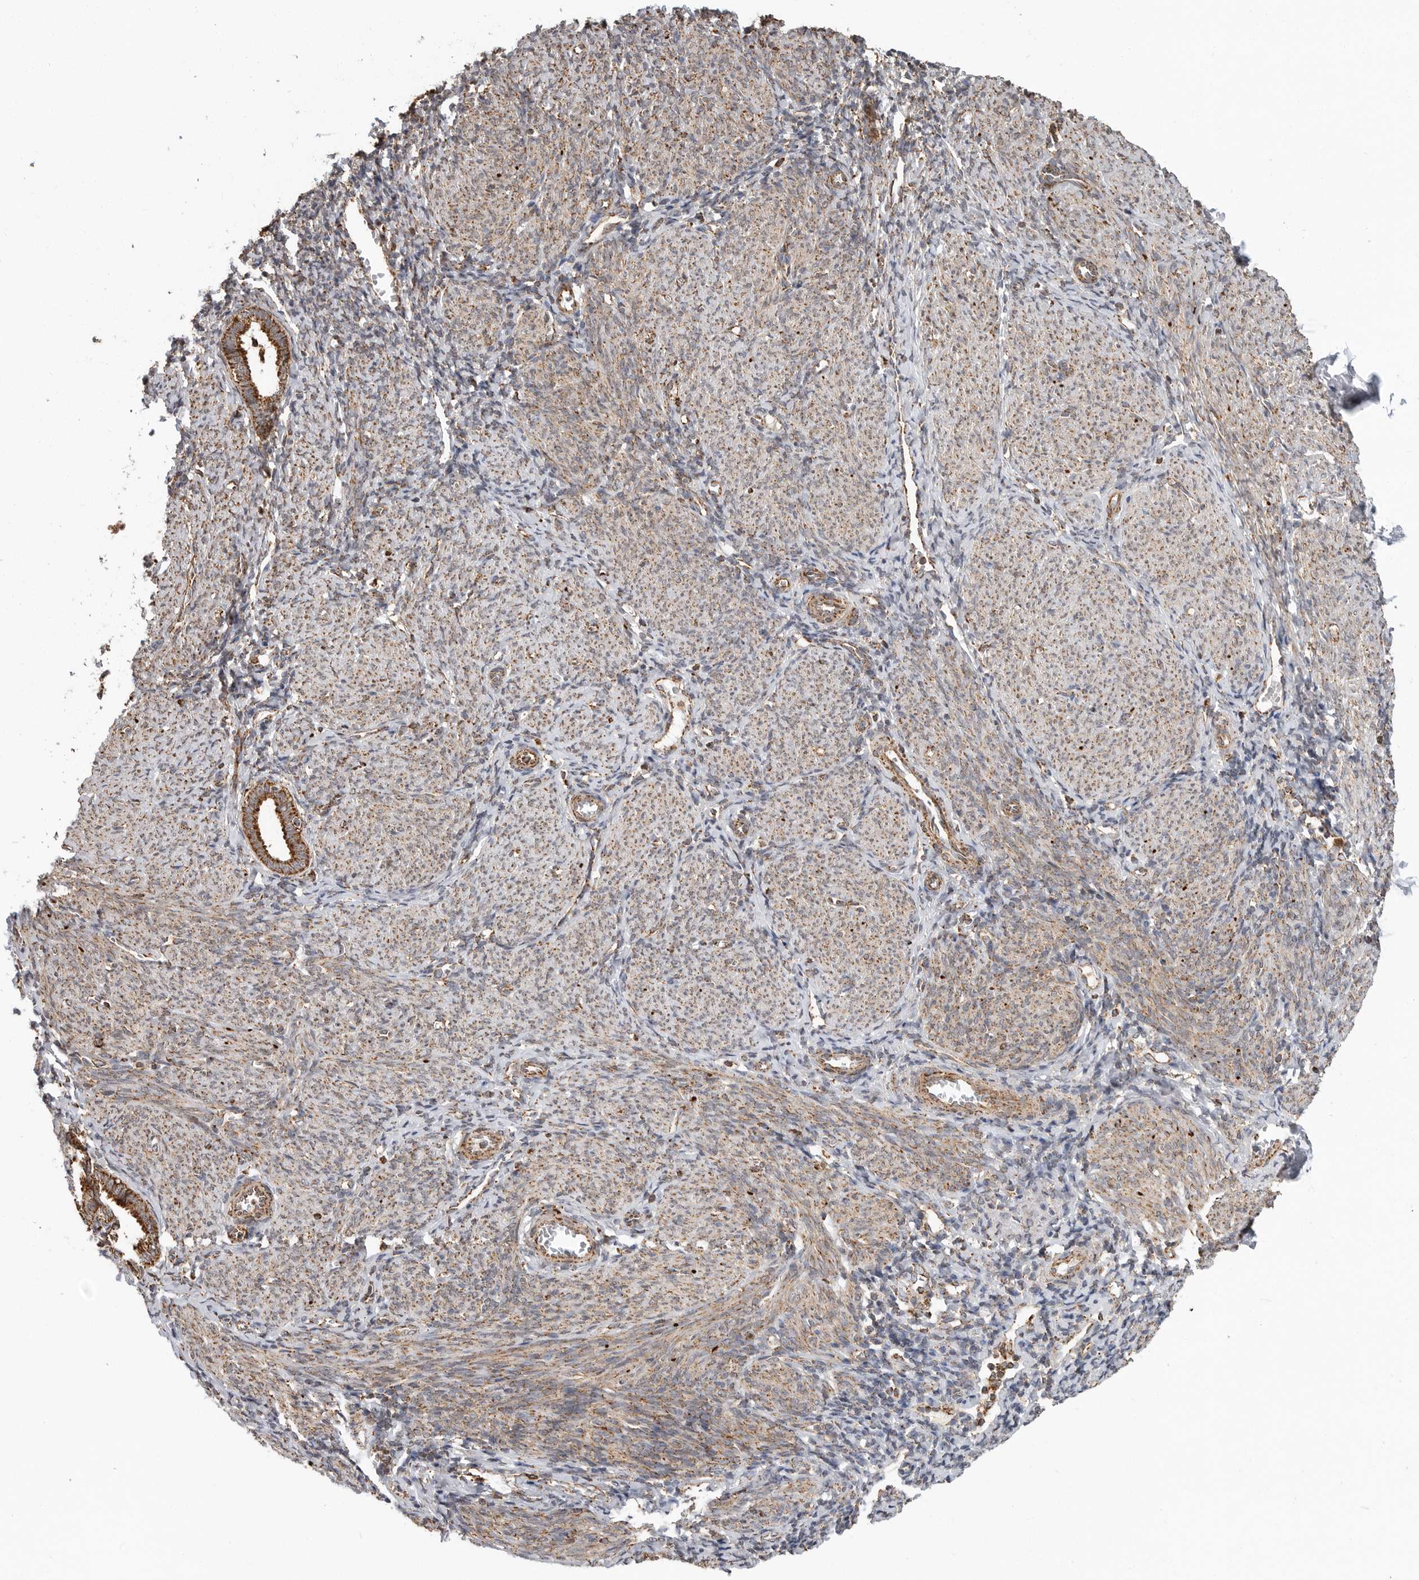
{"staining": {"intensity": "moderate", "quantity": "25%-75%", "location": "cytoplasmic/membranous"}, "tissue": "endometrium", "cell_type": "Cells in endometrial stroma", "image_type": "normal", "snomed": [{"axis": "morphology", "description": "Normal tissue, NOS"}, {"axis": "morphology", "description": "Adenocarcinoma, NOS"}, {"axis": "topography", "description": "Endometrium"}], "caption": "This image exhibits unremarkable endometrium stained with immunohistochemistry to label a protein in brown. The cytoplasmic/membranous of cells in endometrial stroma show moderate positivity for the protein. Nuclei are counter-stained blue.", "gene": "GCNT2", "patient": {"sex": "female", "age": 57}}